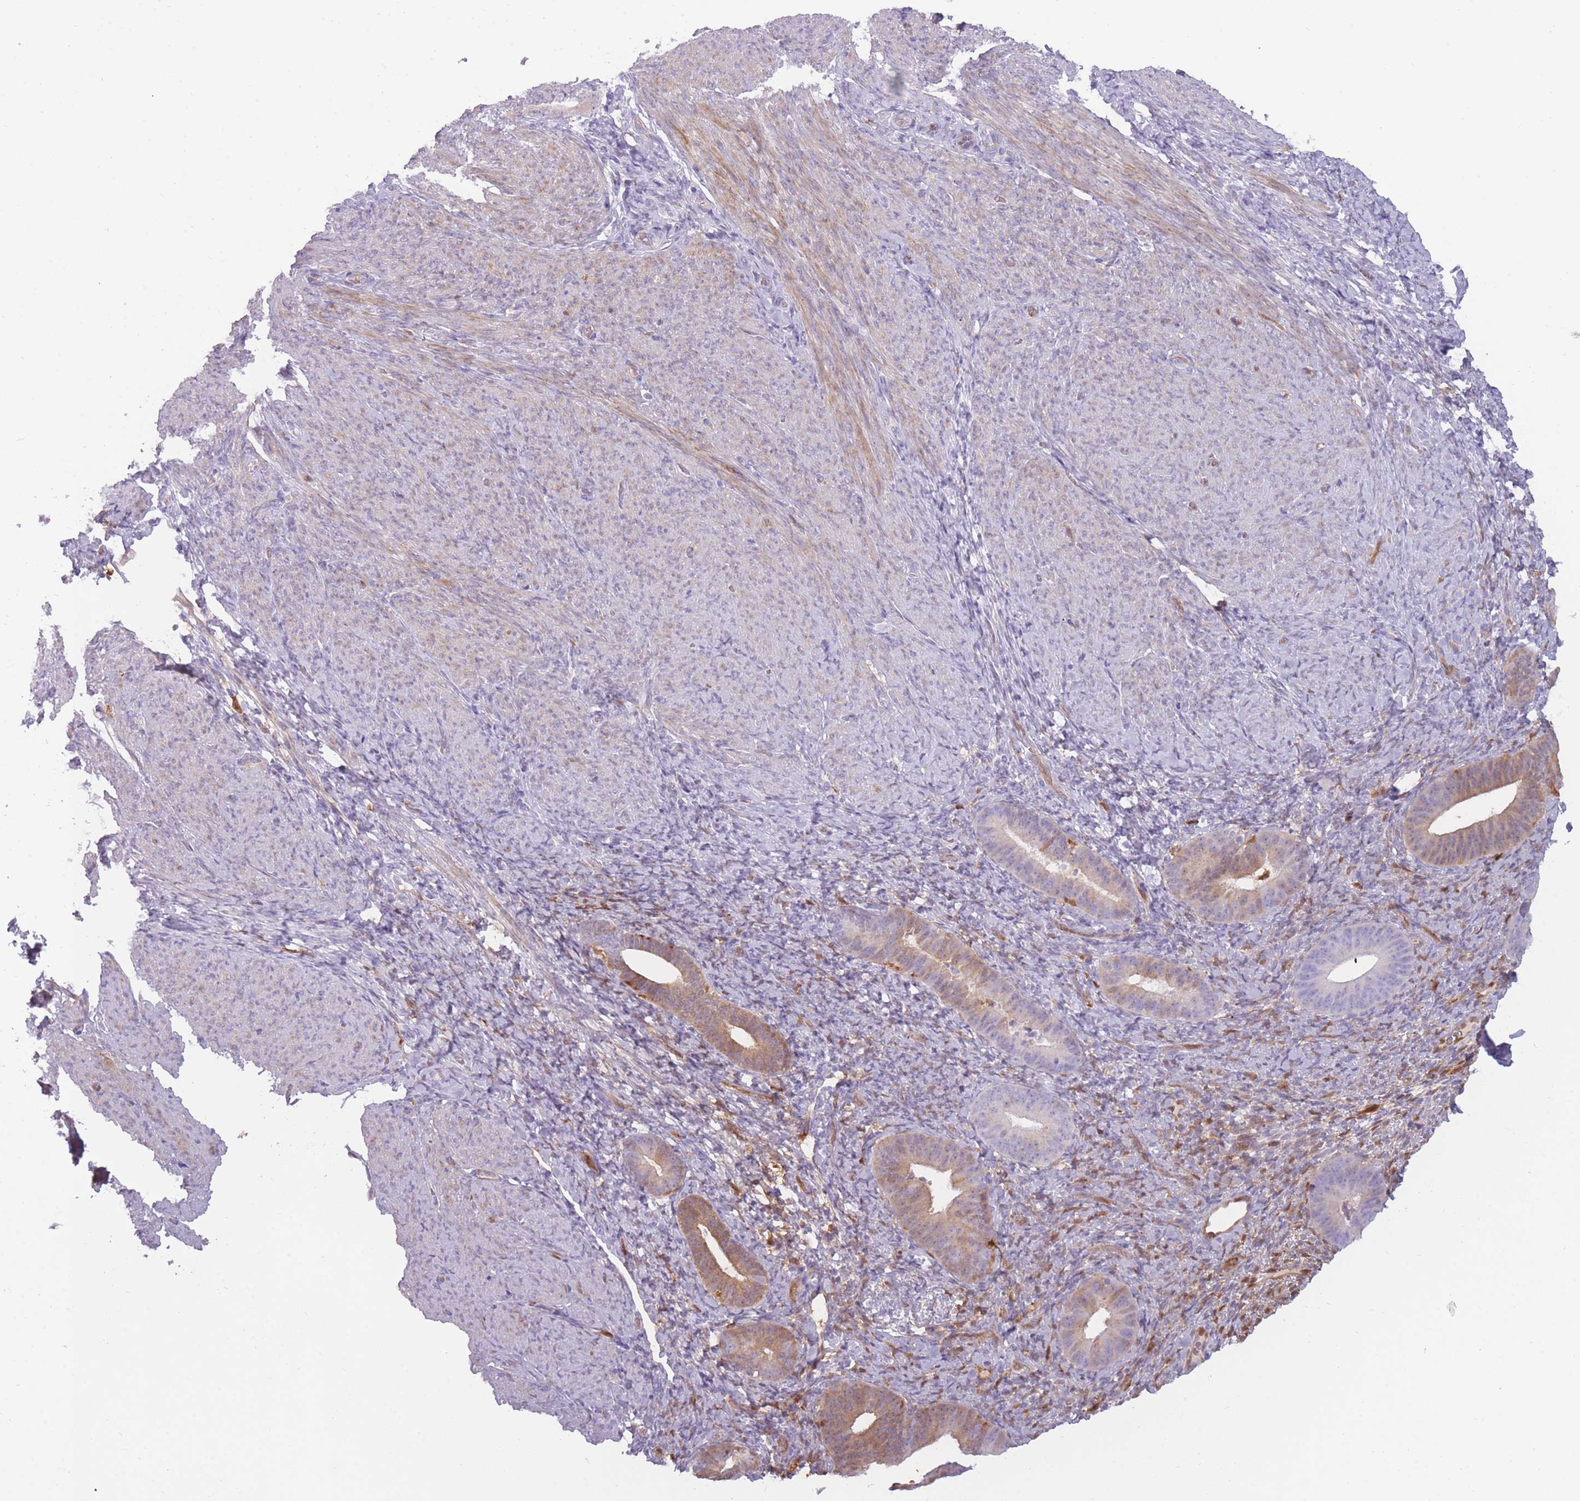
{"staining": {"intensity": "moderate", "quantity": "<25%", "location": "cytoplasmic/membranous"}, "tissue": "endometrium", "cell_type": "Cells in endometrial stroma", "image_type": "normal", "snomed": [{"axis": "morphology", "description": "Normal tissue, NOS"}, {"axis": "topography", "description": "Endometrium"}], "caption": "Protein staining displays moderate cytoplasmic/membranous expression in about <25% of cells in endometrial stroma in unremarkable endometrium. The protein is shown in brown color, while the nuclei are stained blue.", "gene": "LGALS9B", "patient": {"sex": "female", "age": 65}}